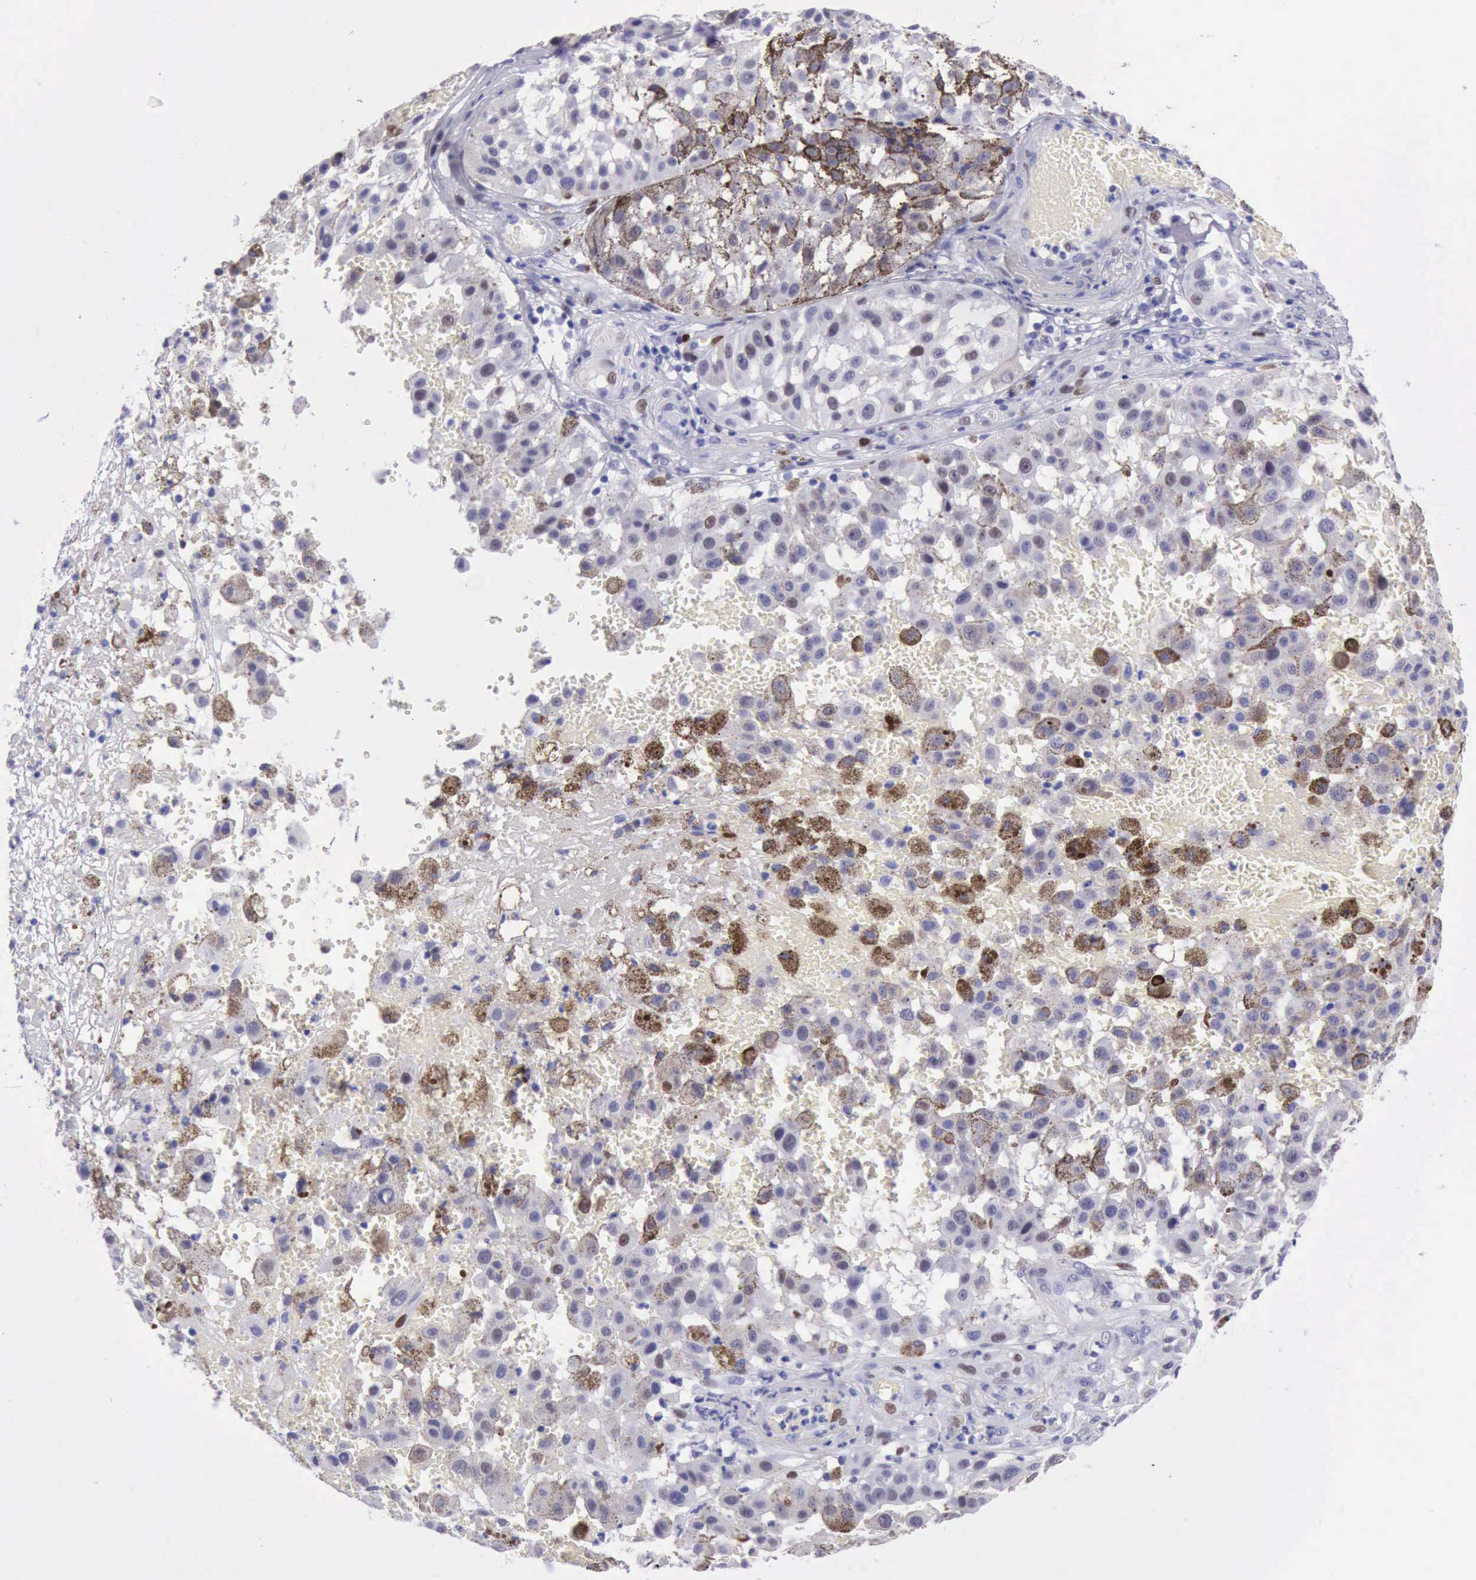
{"staining": {"intensity": "negative", "quantity": "none", "location": "none"}, "tissue": "melanoma", "cell_type": "Tumor cells", "image_type": "cancer", "snomed": [{"axis": "morphology", "description": "Malignant melanoma, NOS"}, {"axis": "topography", "description": "Skin"}], "caption": "DAB (3,3'-diaminobenzidine) immunohistochemical staining of human malignant melanoma reveals no significant positivity in tumor cells.", "gene": "MCM2", "patient": {"sex": "female", "age": 64}}